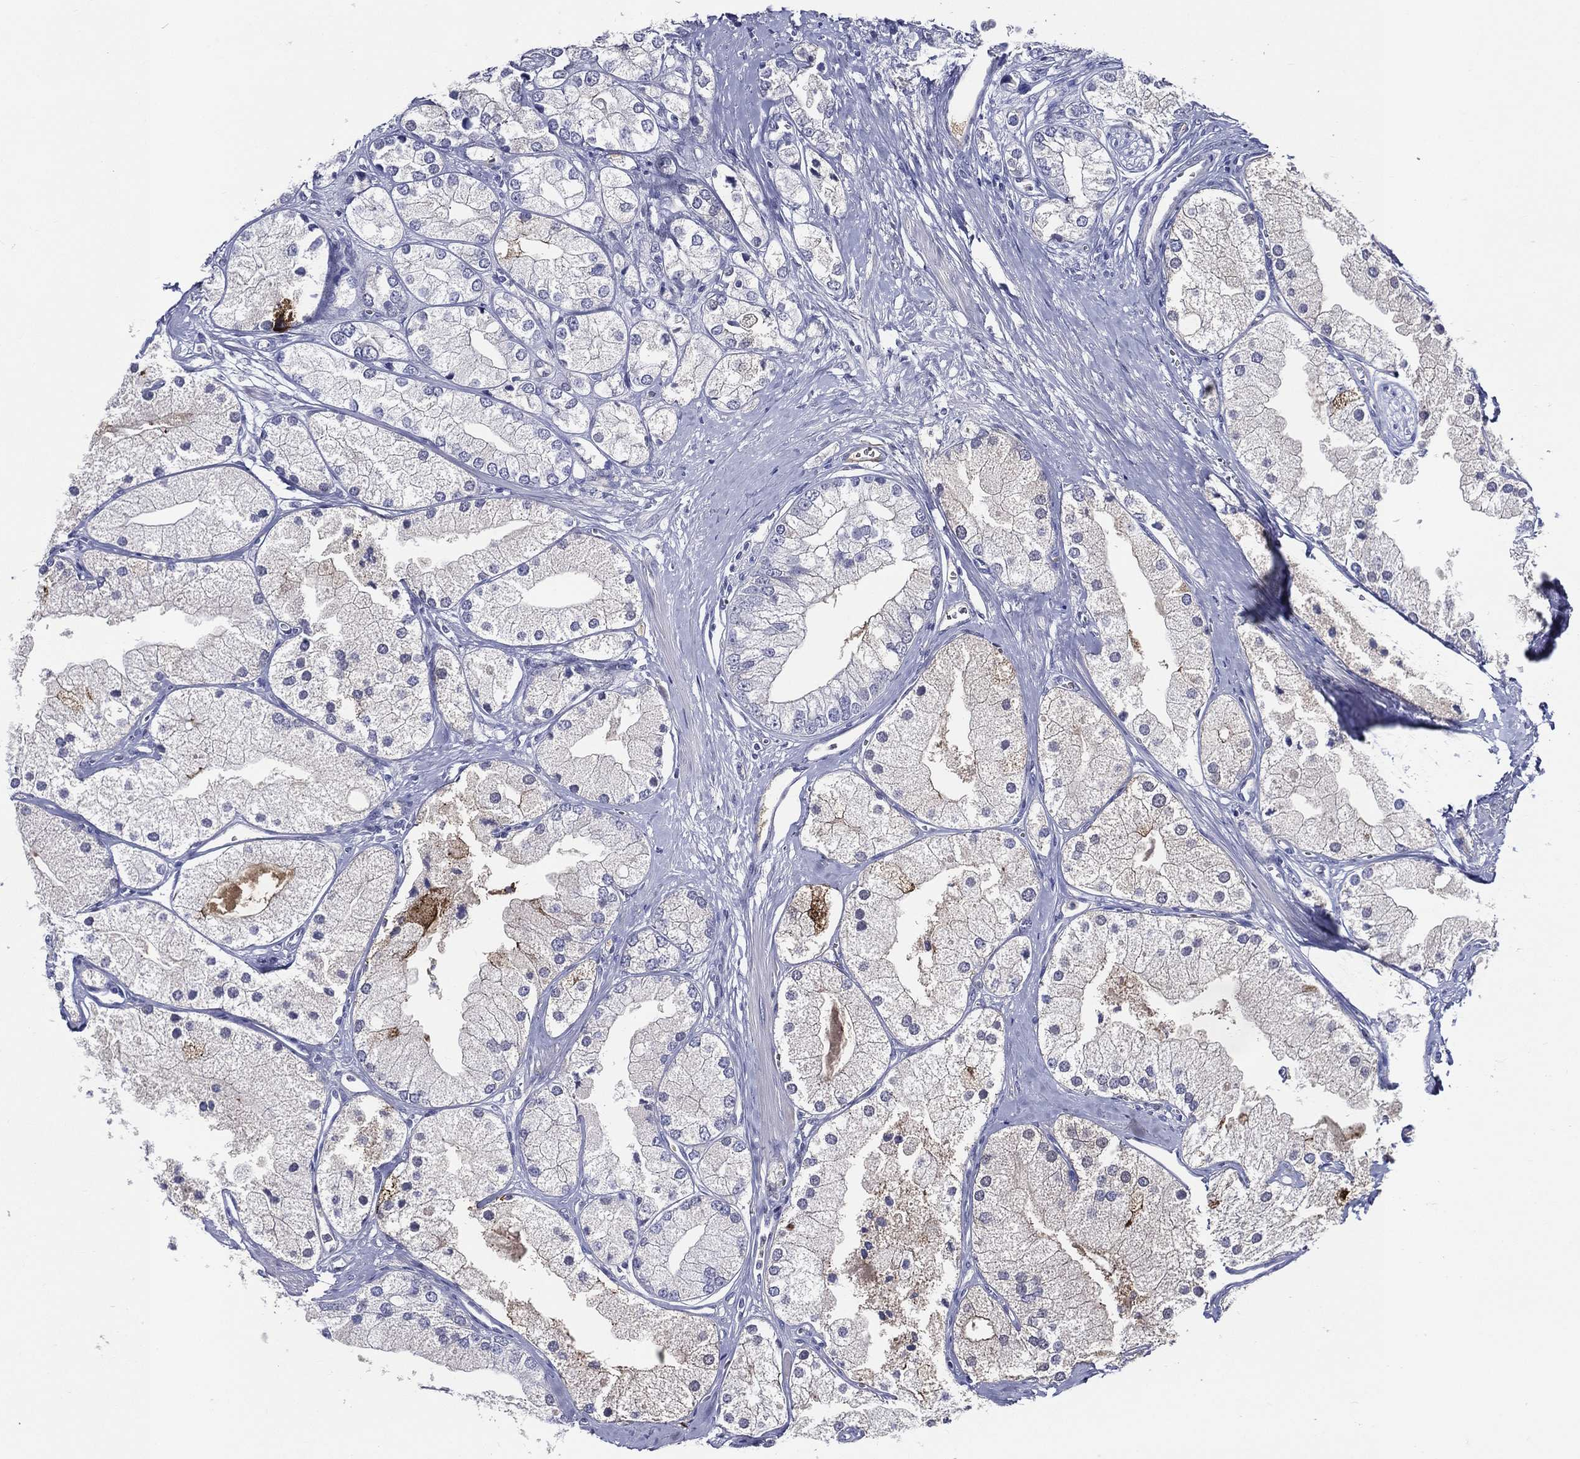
{"staining": {"intensity": "negative", "quantity": "none", "location": "none"}, "tissue": "prostate cancer", "cell_type": "Tumor cells", "image_type": "cancer", "snomed": [{"axis": "morphology", "description": "Adenocarcinoma, NOS"}, {"axis": "topography", "description": "Prostate and seminal vesicle, NOS"}, {"axis": "topography", "description": "Prostate"}], "caption": "Immunohistochemistry (IHC) of human prostate adenocarcinoma exhibits no staining in tumor cells. (Immunohistochemistry, brightfield microscopy, high magnification).", "gene": "ACE2", "patient": {"sex": "male", "age": 79}}